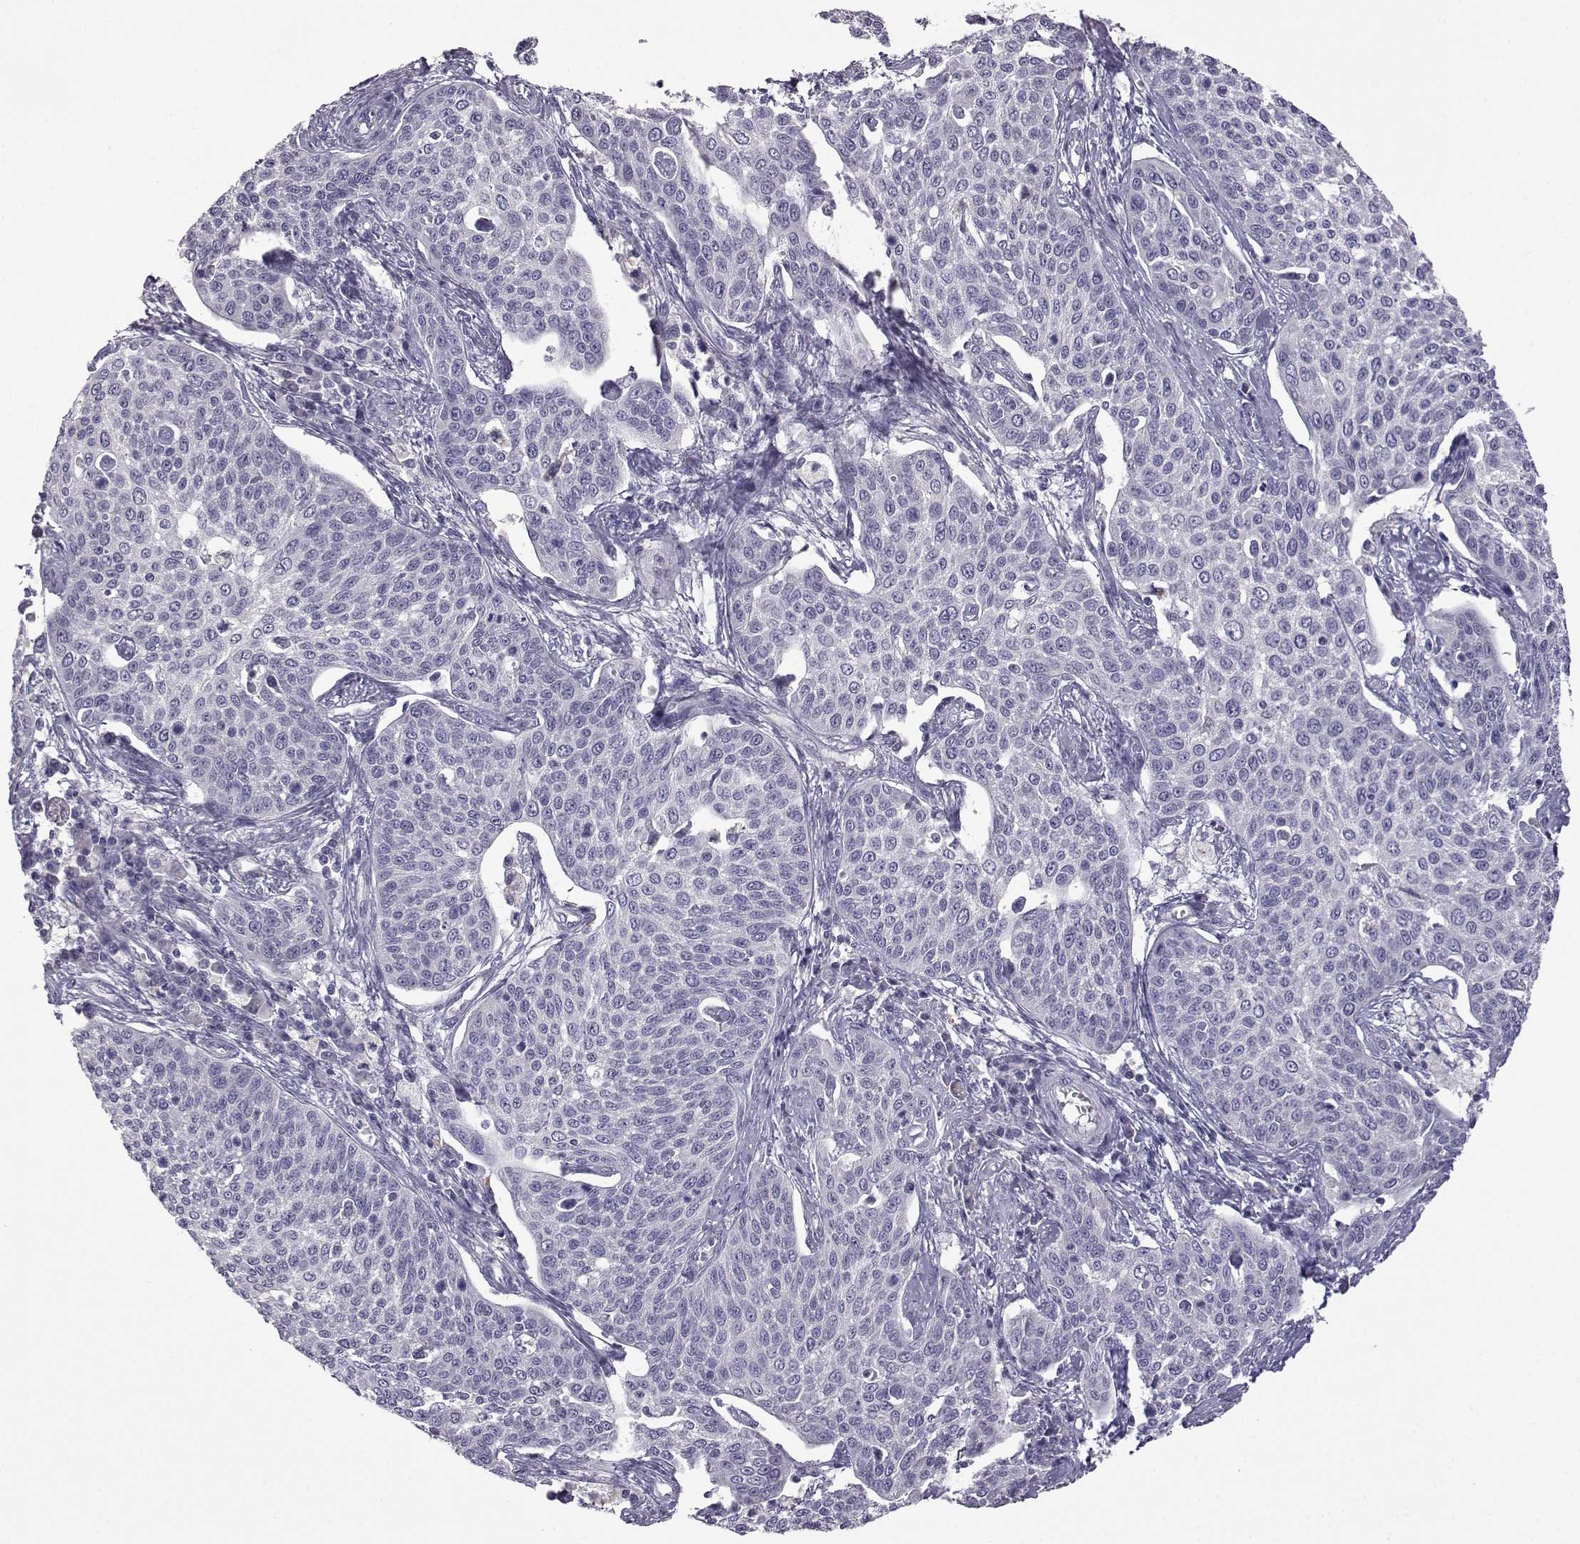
{"staining": {"intensity": "negative", "quantity": "none", "location": "none"}, "tissue": "cervical cancer", "cell_type": "Tumor cells", "image_type": "cancer", "snomed": [{"axis": "morphology", "description": "Squamous cell carcinoma, NOS"}, {"axis": "topography", "description": "Cervix"}], "caption": "DAB immunohistochemical staining of human cervical cancer (squamous cell carcinoma) displays no significant expression in tumor cells.", "gene": "VGF", "patient": {"sex": "female", "age": 34}}